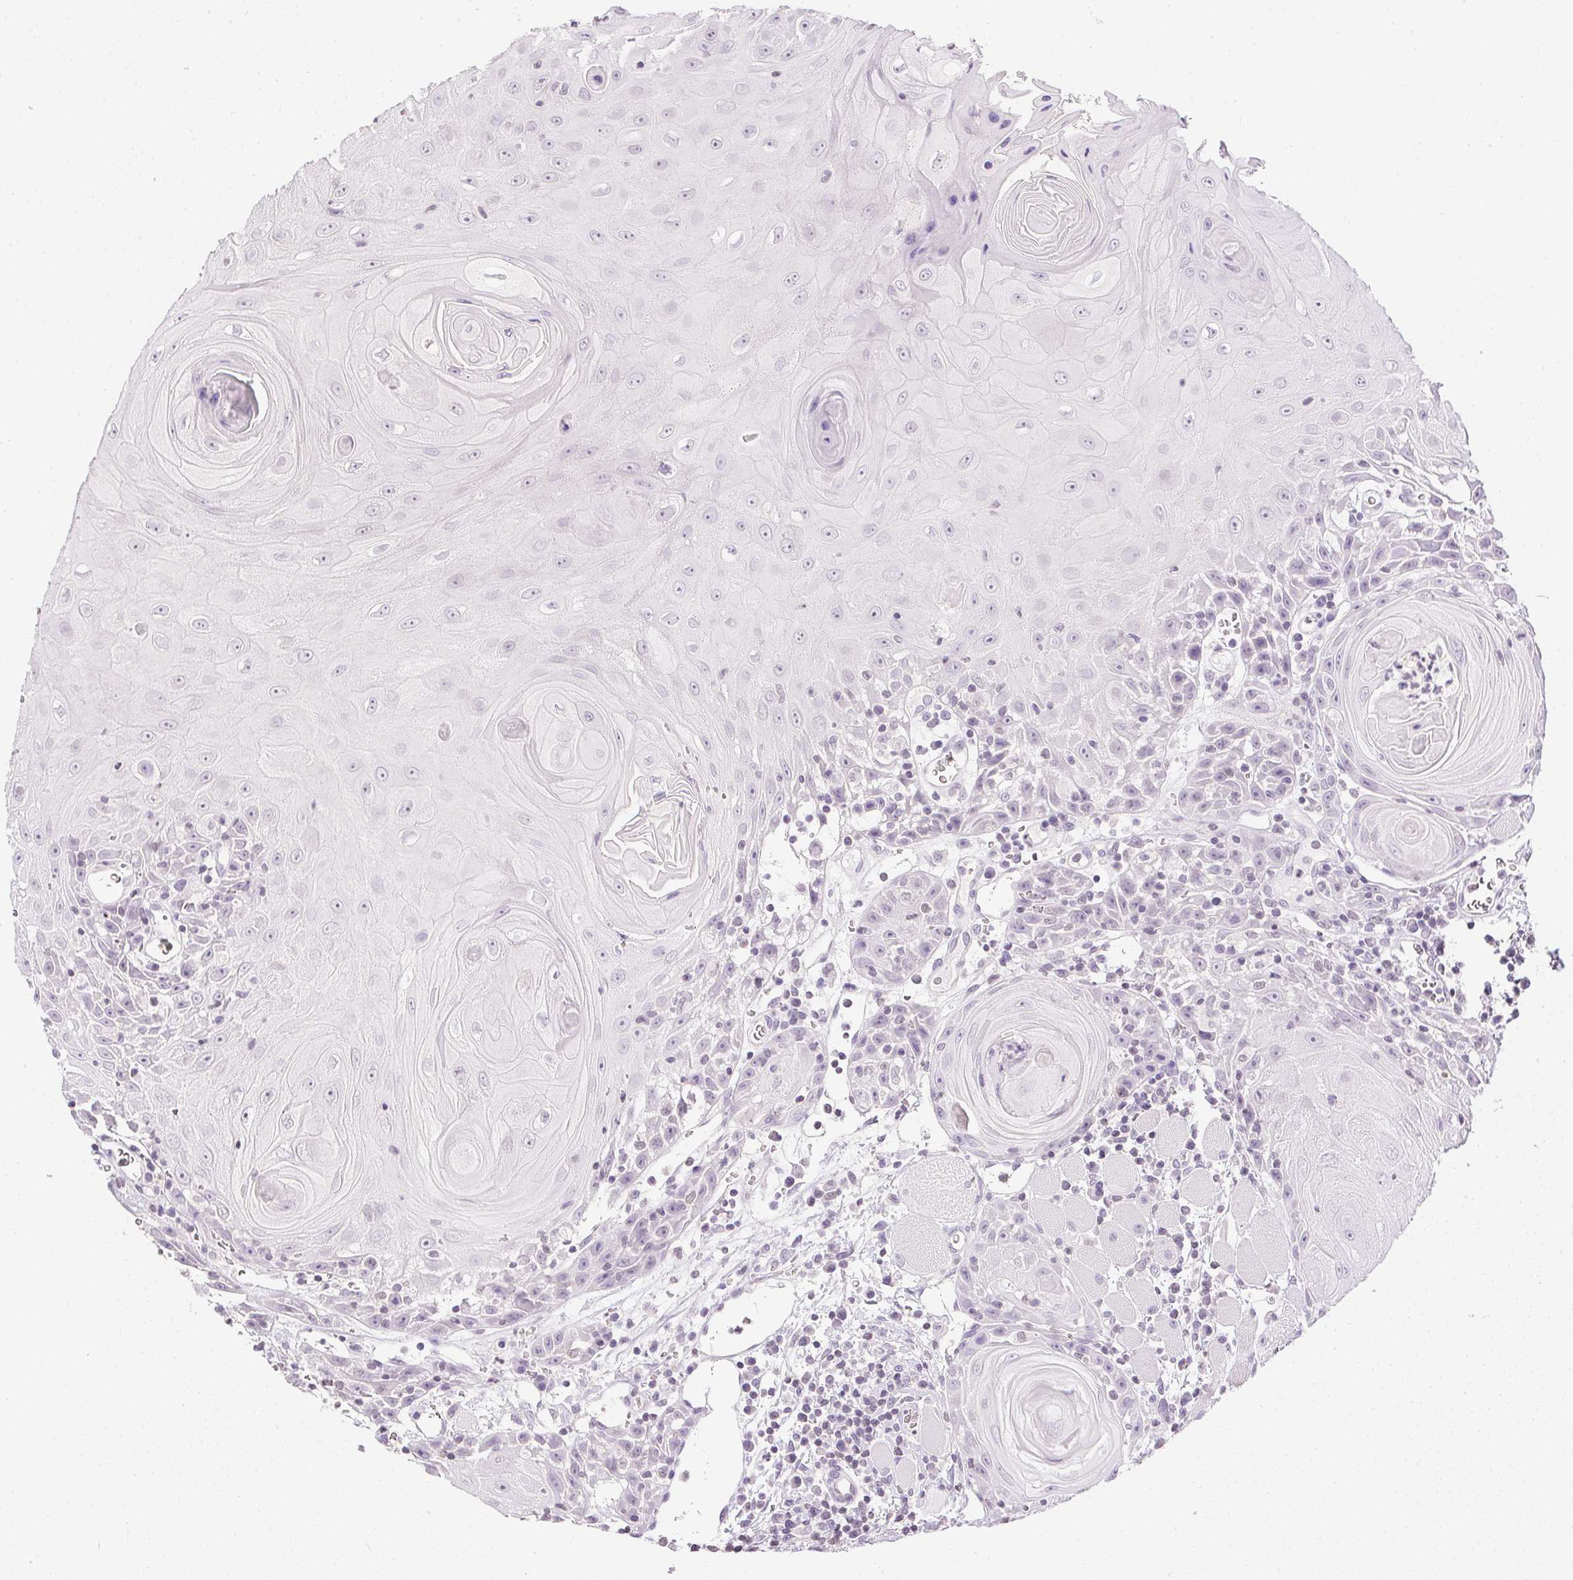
{"staining": {"intensity": "negative", "quantity": "none", "location": "none"}, "tissue": "head and neck cancer", "cell_type": "Tumor cells", "image_type": "cancer", "snomed": [{"axis": "morphology", "description": "Squamous cell carcinoma, NOS"}, {"axis": "topography", "description": "Head-Neck"}], "caption": "Immunohistochemical staining of human squamous cell carcinoma (head and neck) demonstrates no significant expression in tumor cells.", "gene": "PRL", "patient": {"sex": "male", "age": 52}}